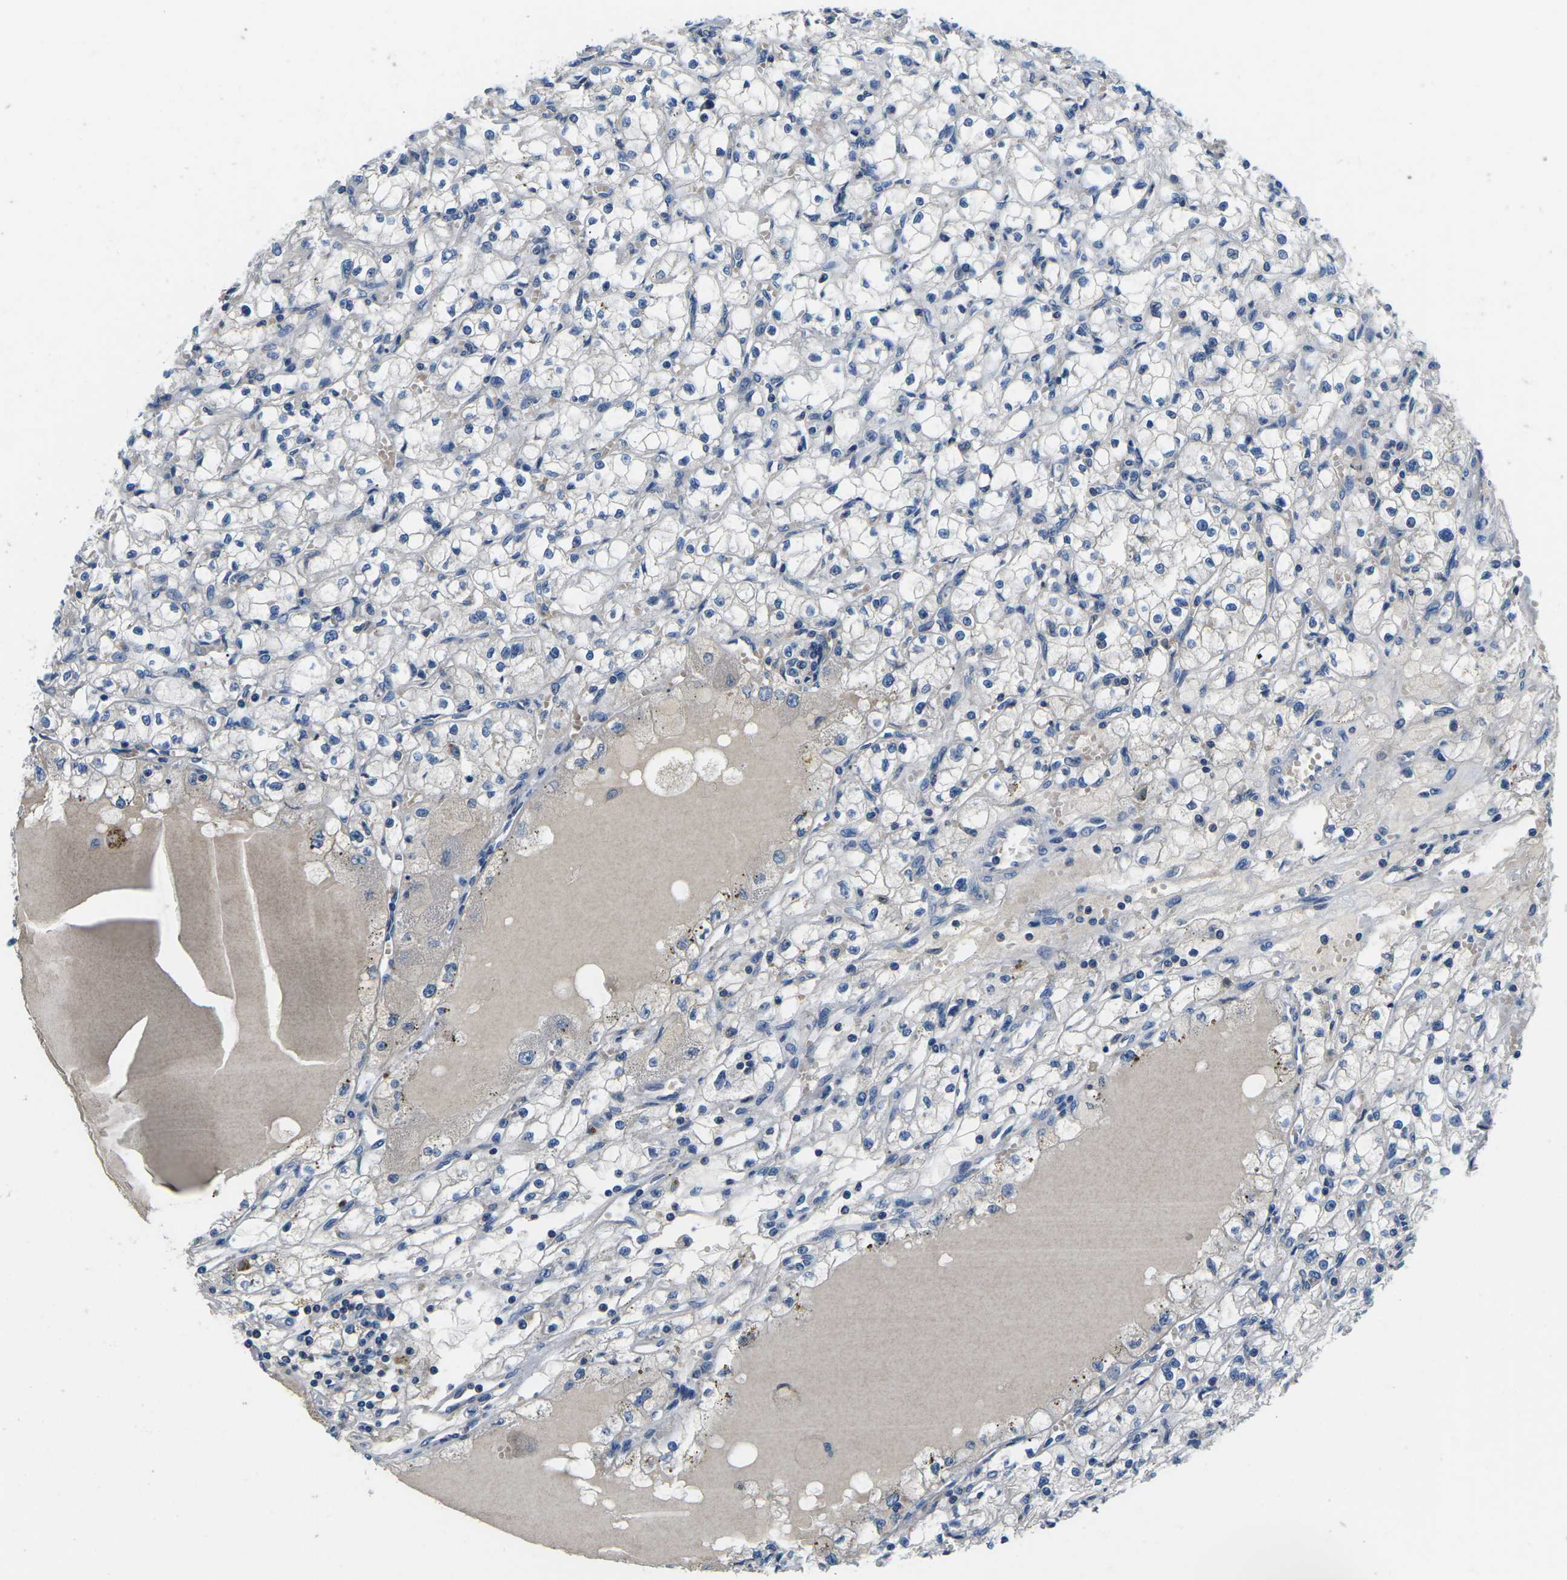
{"staining": {"intensity": "negative", "quantity": "none", "location": "none"}, "tissue": "renal cancer", "cell_type": "Tumor cells", "image_type": "cancer", "snomed": [{"axis": "morphology", "description": "Adenocarcinoma, NOS"}, {"axis": "topography", "description": "Kidney"}], "caption": "IHC of adenocarcinoma (renal) displays no expression in tumor cells.", "gene": "PDCD6IP", "patient": {"sex": "male", "age": 56}}